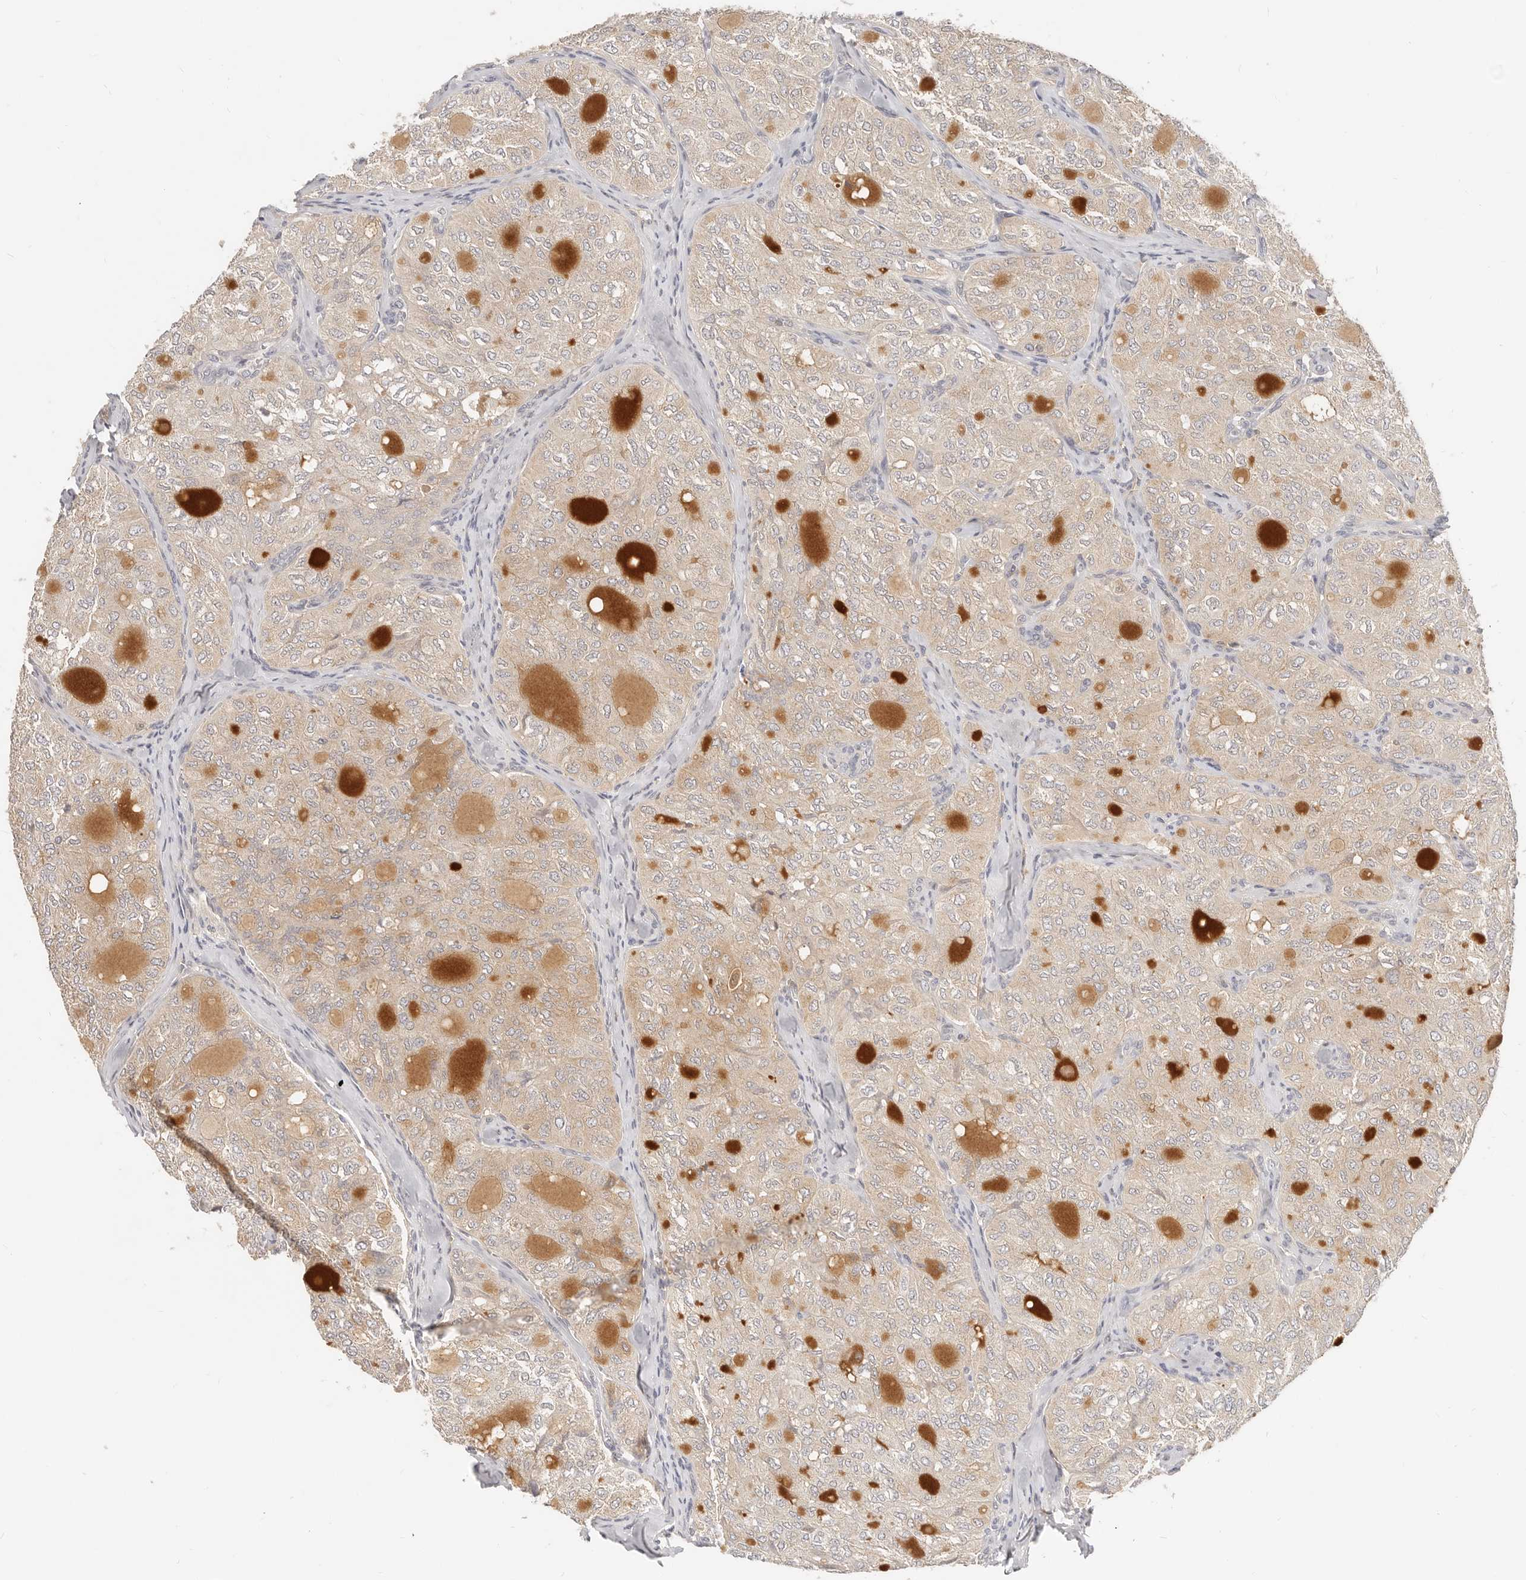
{"staining": {"intensity": "weak", "quantity": ">75%", "location": "cytoplasmic/membranous"}, "tissue": "thyroid cancer", "cell_type": "Tumor cells", "image_type": "cancer", "snomed": [{"axis": "morphology", "description": "Follicular adenoma carcinoma, NOS"}, {"axis": "topography", "description": "Thyroid gland"}], "caption": "This is an image of immunohistochemistry (IHC) staining of thyroid cancer (follicular adenoma carcinoma), which shows weak expression in the cytoplasmic/membranous of tumor cells.", "gene": "DTNBP1", "patient": {"sex": "male", "age": 75}}